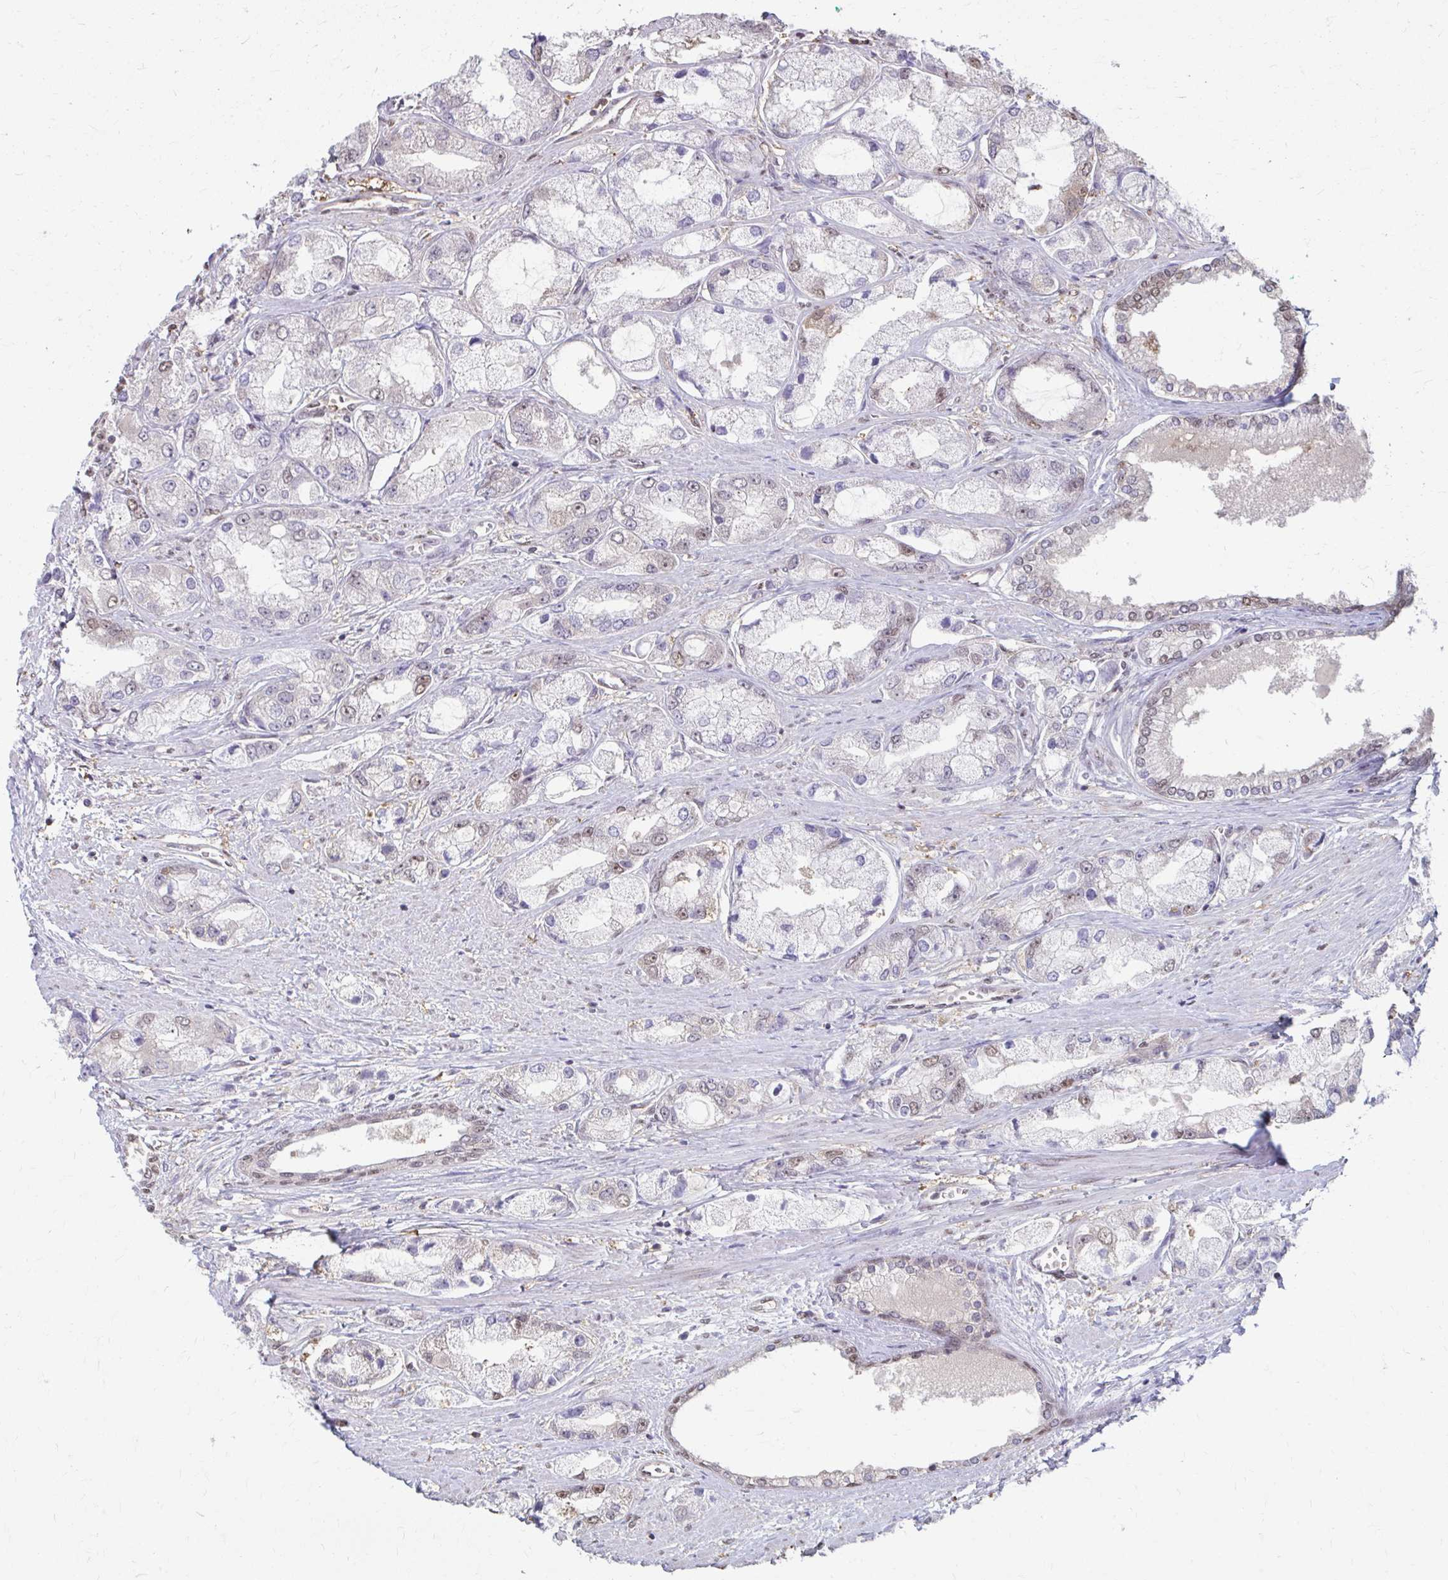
{"staining": {"intensity": "weak", "quantity": "<25%", "location": "nuclear"}, "tissue": "prostate cancer", "cell_type": "Tumor cells", "image_type": "cancer", "snomed": [{"axis": "morphology", "description": "Adenocarcinoma, Low grade"}, {"axis": "topography", "description": "Prostate"}], "caption": "This is an IHC image of human prostate cancer (low-grade adenocarcinoma). There is no positivity in tumor cells.", "gene": "ING4", "patient": {"sex": "male", "age": 69}}